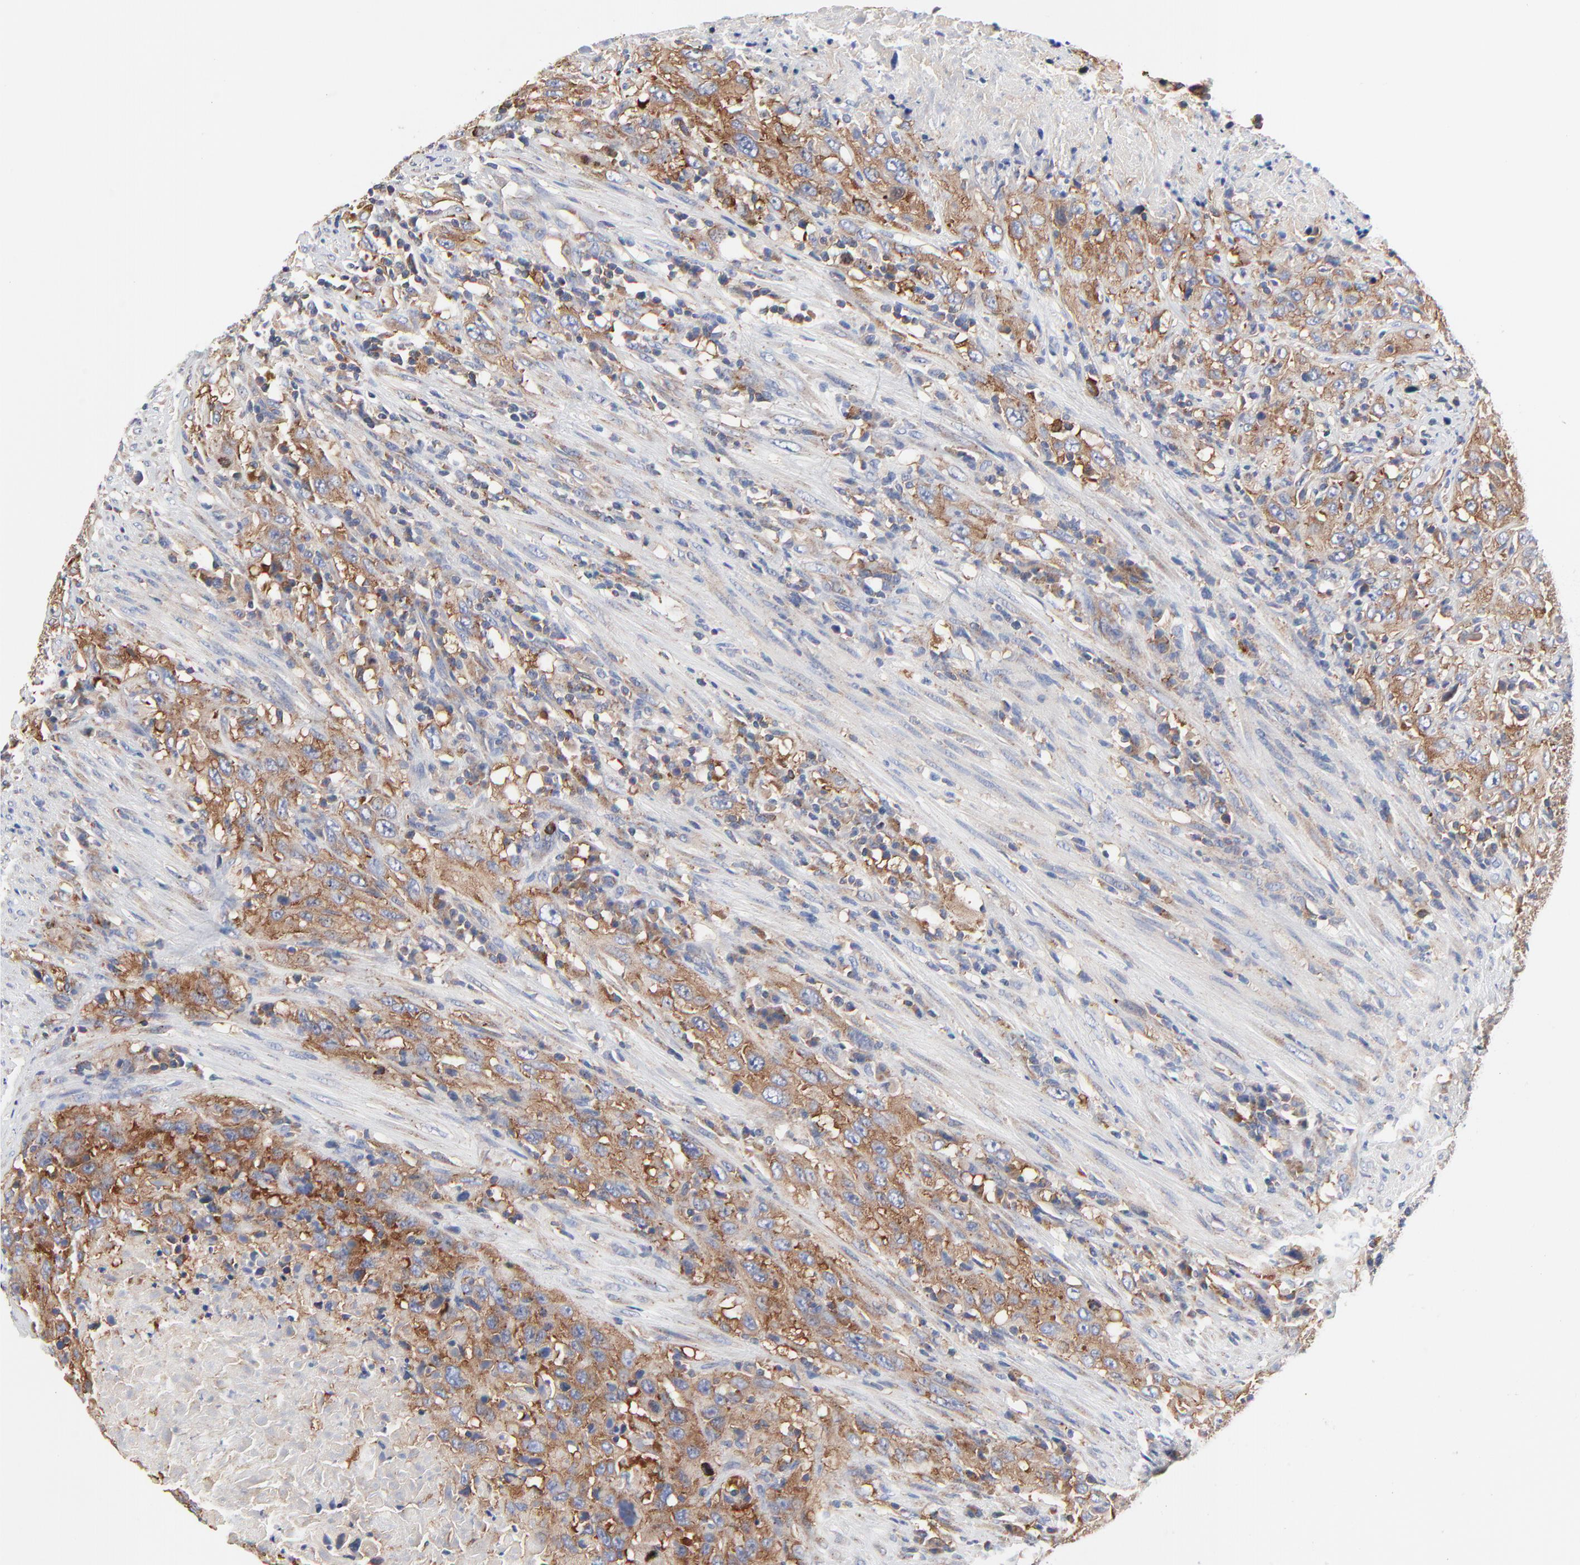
{"staining": {"intensity": "moderate", "quantity": ">75%", "location": "cytoplasmic/membranous"}, "tissue": "urothelial cancer", "cell_type": "Tumor cells", "image_type": "cancer", "snomed": [{"axis": "morphology", "description": "Urothelial carcinoma, High grade"}, {"axis": "topography", "description": "Urinary bladder"}], "caption": "Brown immunohistochemical staining in high-grade urothelial carcinoma demonstrates moderate cytoplasmic/membranous staining in about >75% of tumor cells. The protein of interest is shown in brown color, while the nuclei are stained blue.", "gene": "CD2AP", "patient": {"sex": "male", "age": 61}}